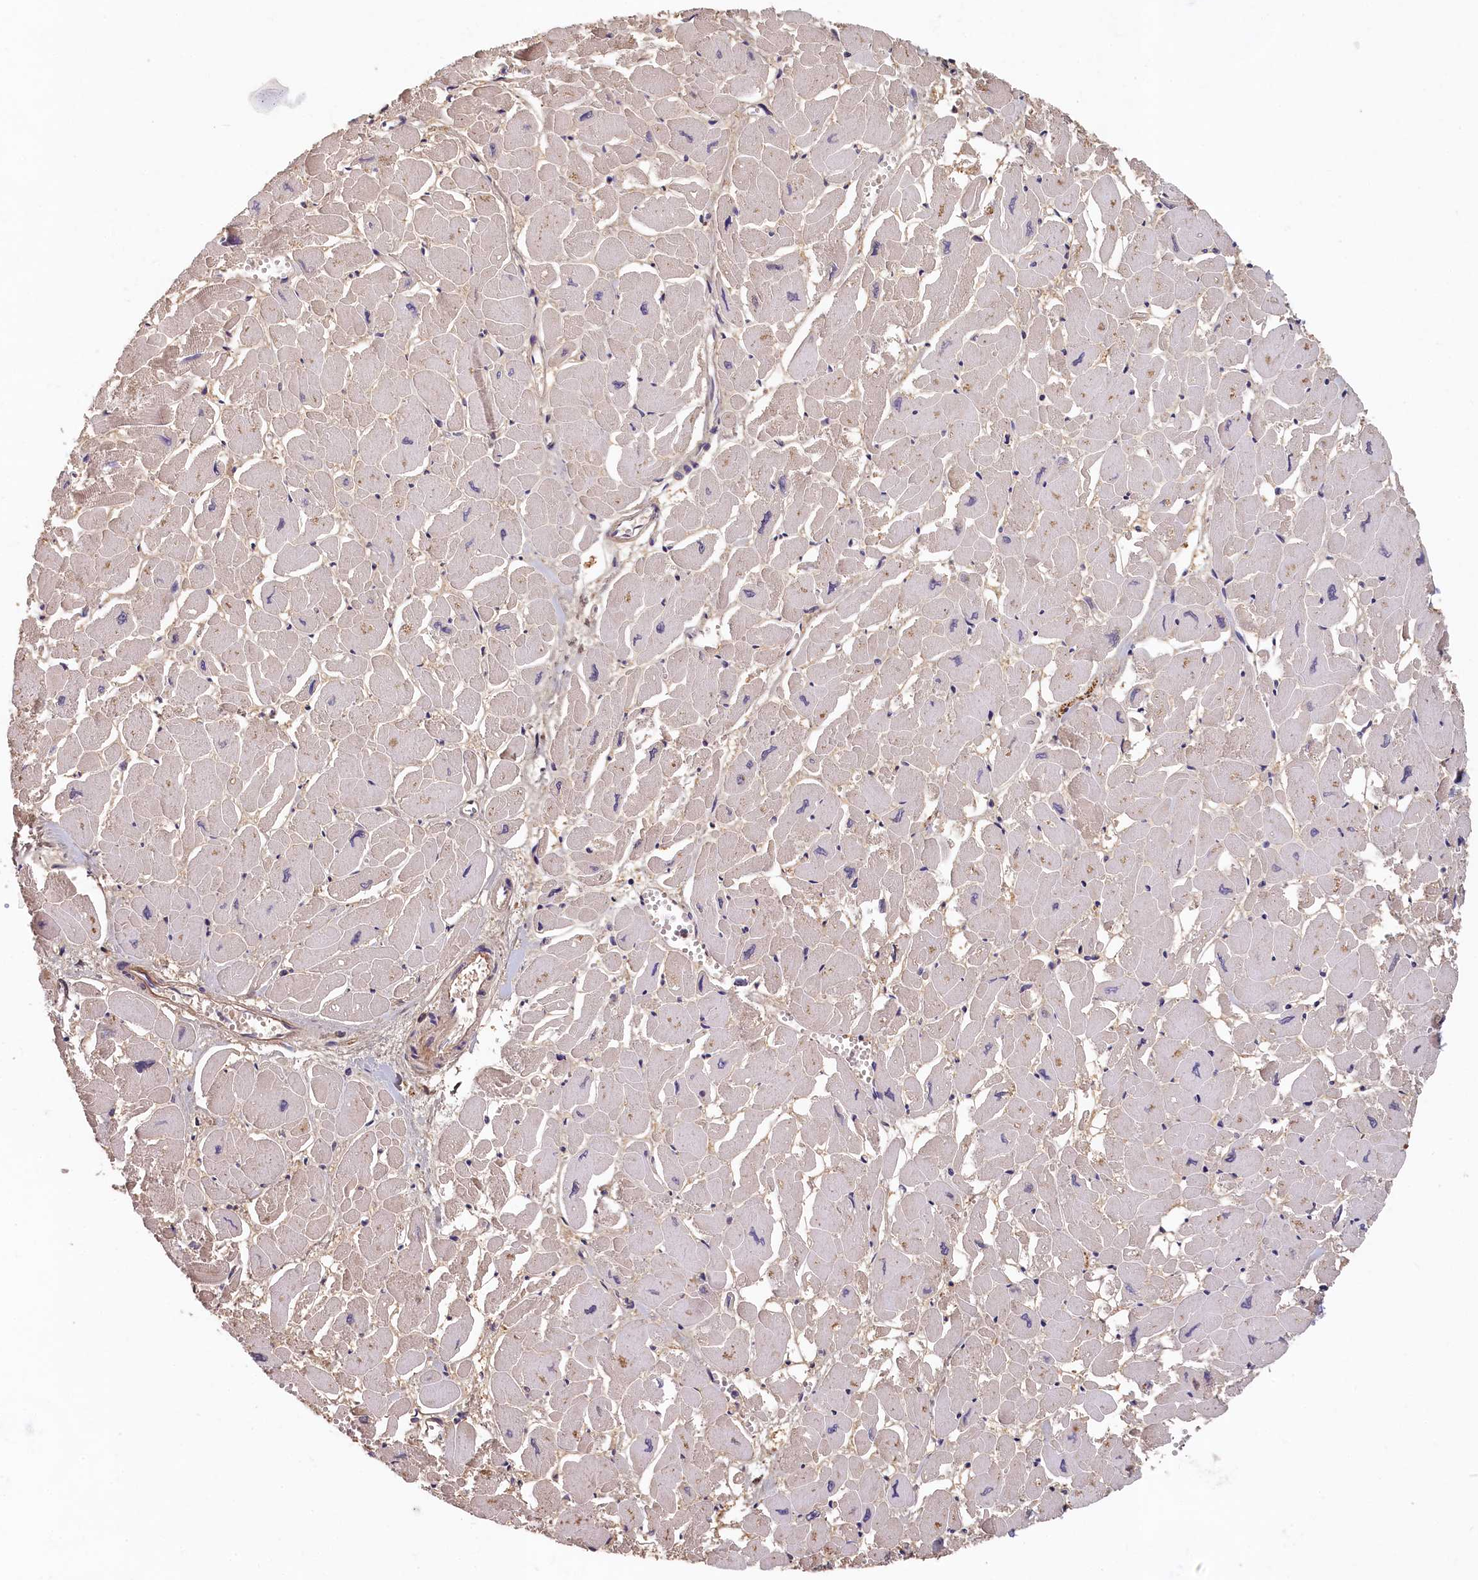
{"staining": {"intensity": "weak", "quantity": "<25%", "location": "cytoplasmic/membranous"}, "tissue": "heart muscle", "cell_type": "Cardiomyocytes", "image_type": "normal", "snomed": [{"axis": "morphology", "description": "Normal tissue, NOS"}, {"axis": "topography", "description": "Heart"}], "caption": "Micrograph shows no significant protein positivity in cardiomyocytes of unremarkable heart muscle.", "gene": "TMEM116", "patient": {"sex": "male", "age": 54}}